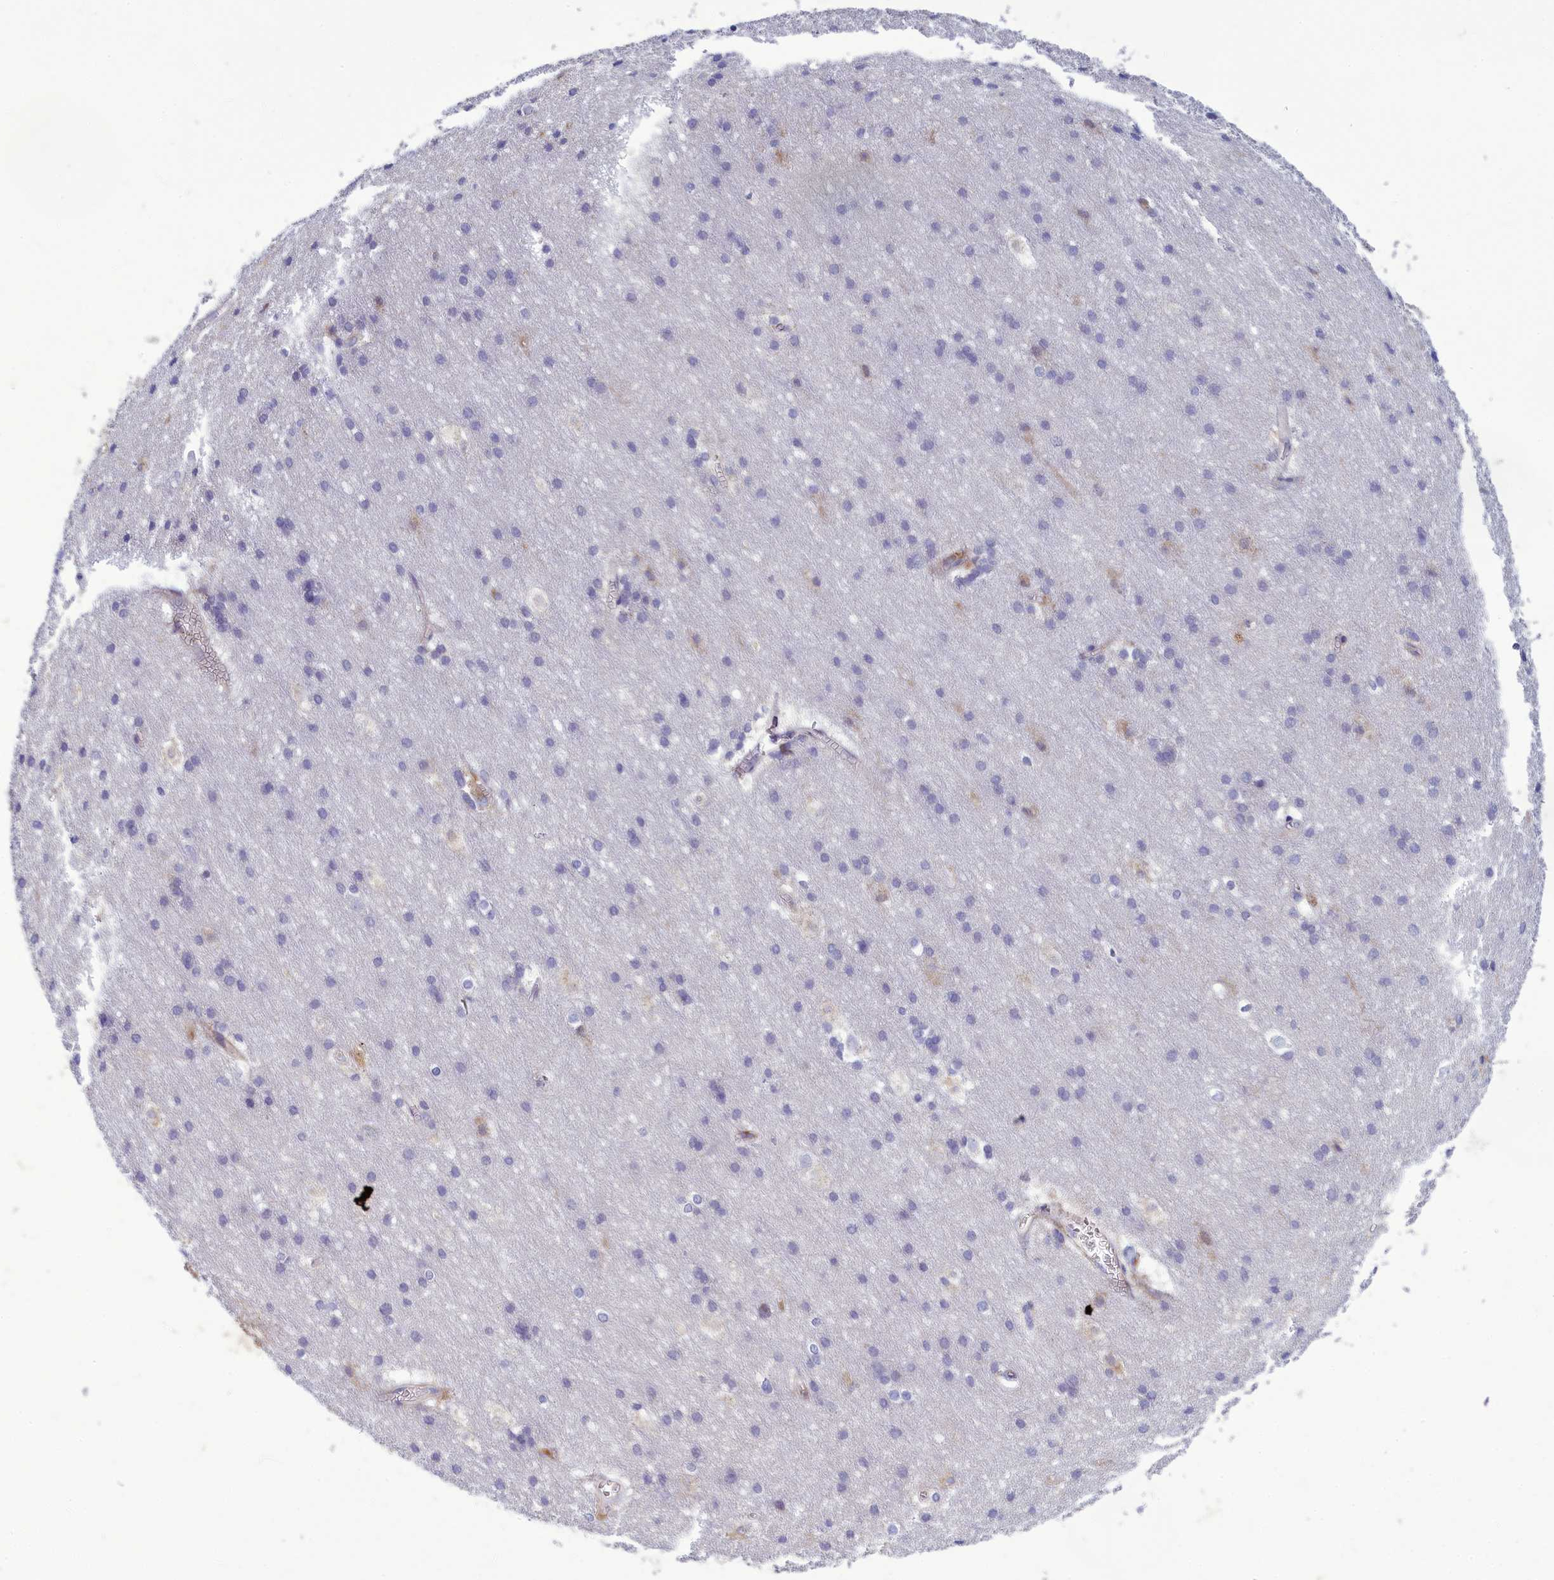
{"staining": {"intensity": "negative", "quantity": "none", "location": "none"}, "tissue": "cerebral cortex", "cell_type": "Endothelial cells", "image_type": "normal", "snomed": [{"axis": "morphology", "description": "Normal tissue, NOS"}, {"axis": "topography", "description": "Cerebral cortex"}], "caption": "Immunohistochemical staining of unremarkable cerebral cortex demonstrates no significant positivity in endothelial cells. (DAB (3,3'-diaminobenzidine) immunohistochemistry (IHC), high magnification).", "gene": "CENATAC", "patient": {"sex": "male", "age": 54}}